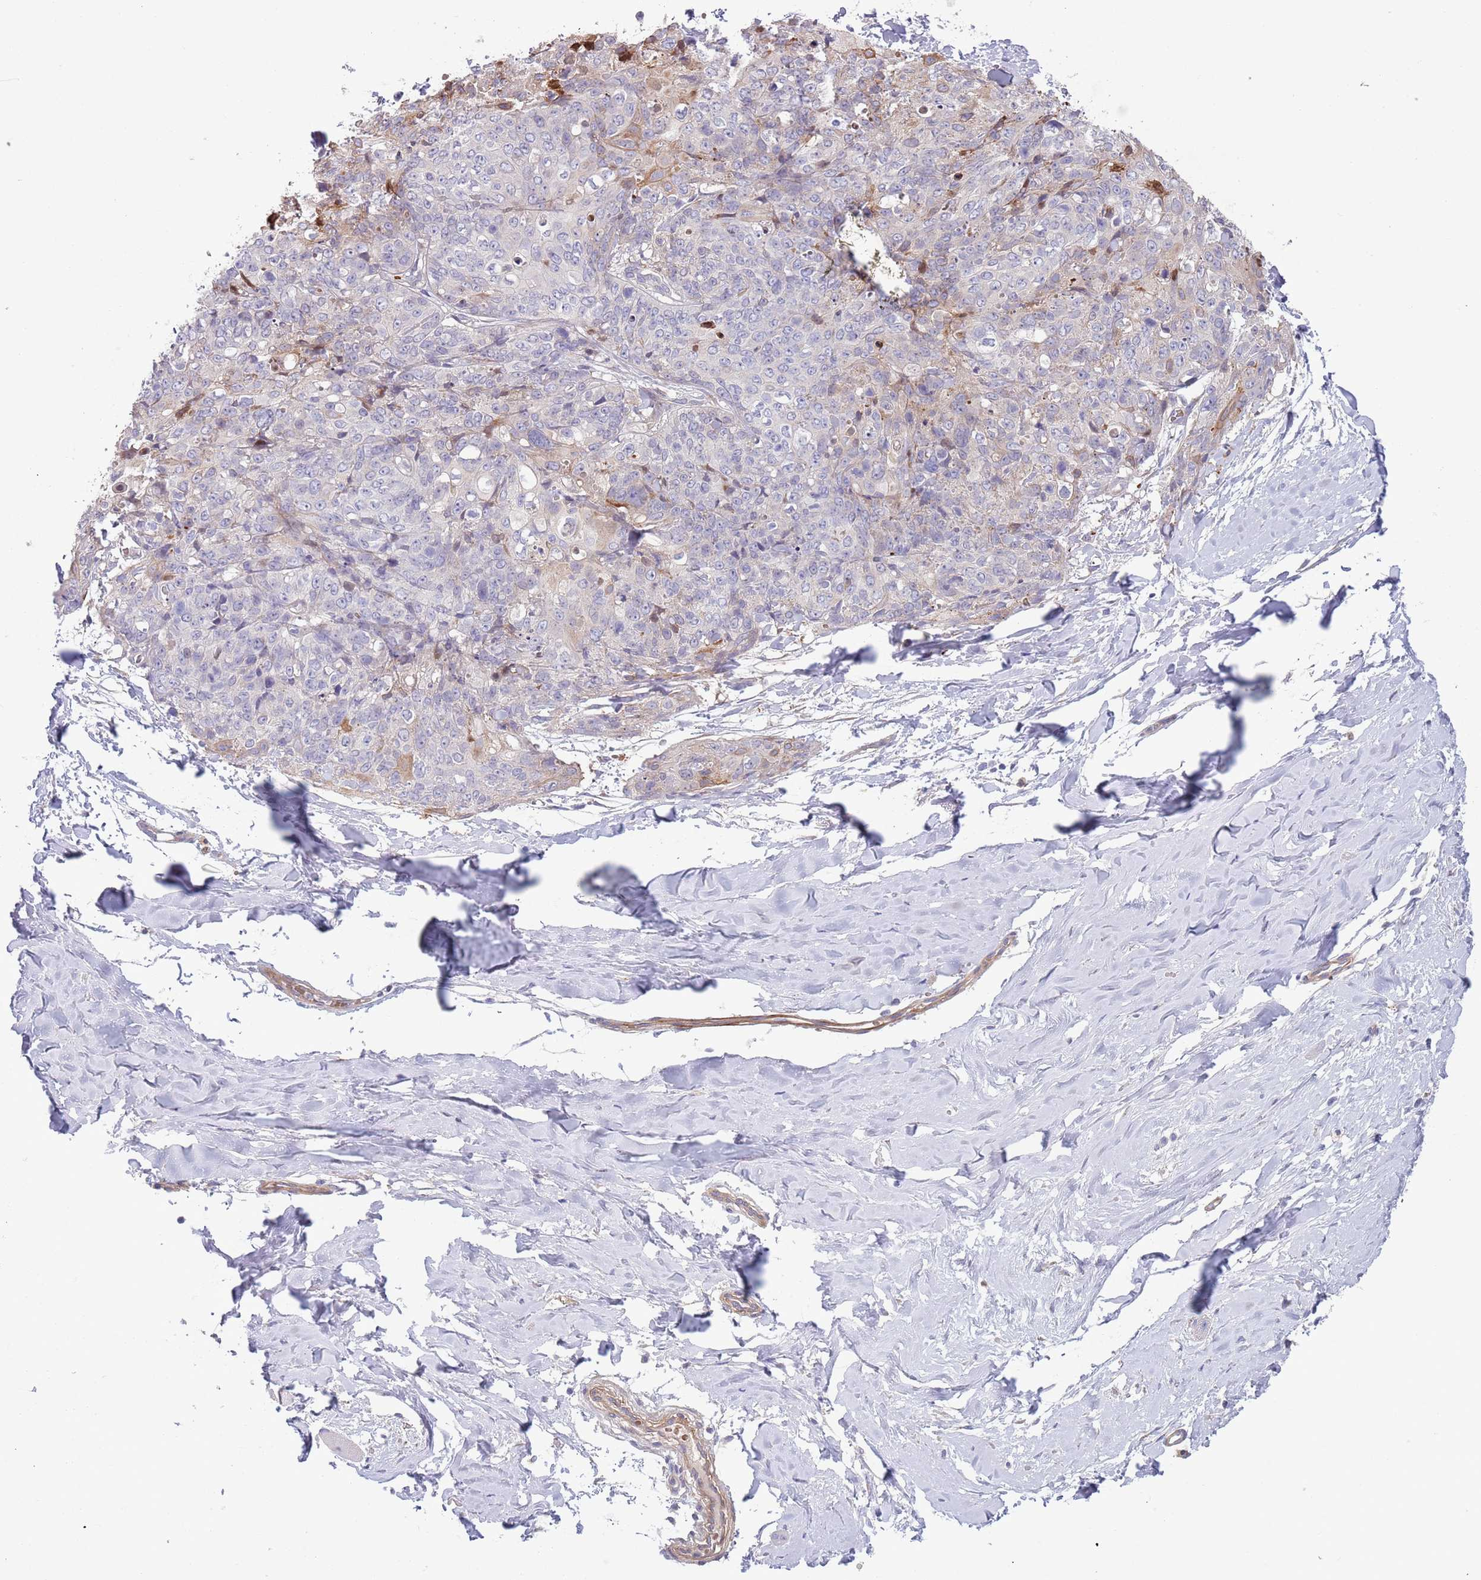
{"staining": {"intensity": "weak", "quantity": "<25%", "location": "cytoplasmic/membranous"}, "tissue": "skin cancer", "cell_type": "Tumor cells", "image_type": "cancer", "snomed": [{"axis": "morphology", "description": "Squamous cell carcinoma, NOS"}, {"axis": "topography", "description": "Skin"}, {"axis": "topography", "description": "Vulva"}], "caption": "This image is of skin cancer stained with immunohistochemistry (IHC) to label a protein in brown with the nuclei are counter-stained blue. There is no expression in tumor cells.", "gene": "TINAGL1", "patient": {"sex": "female", "age": 85}}